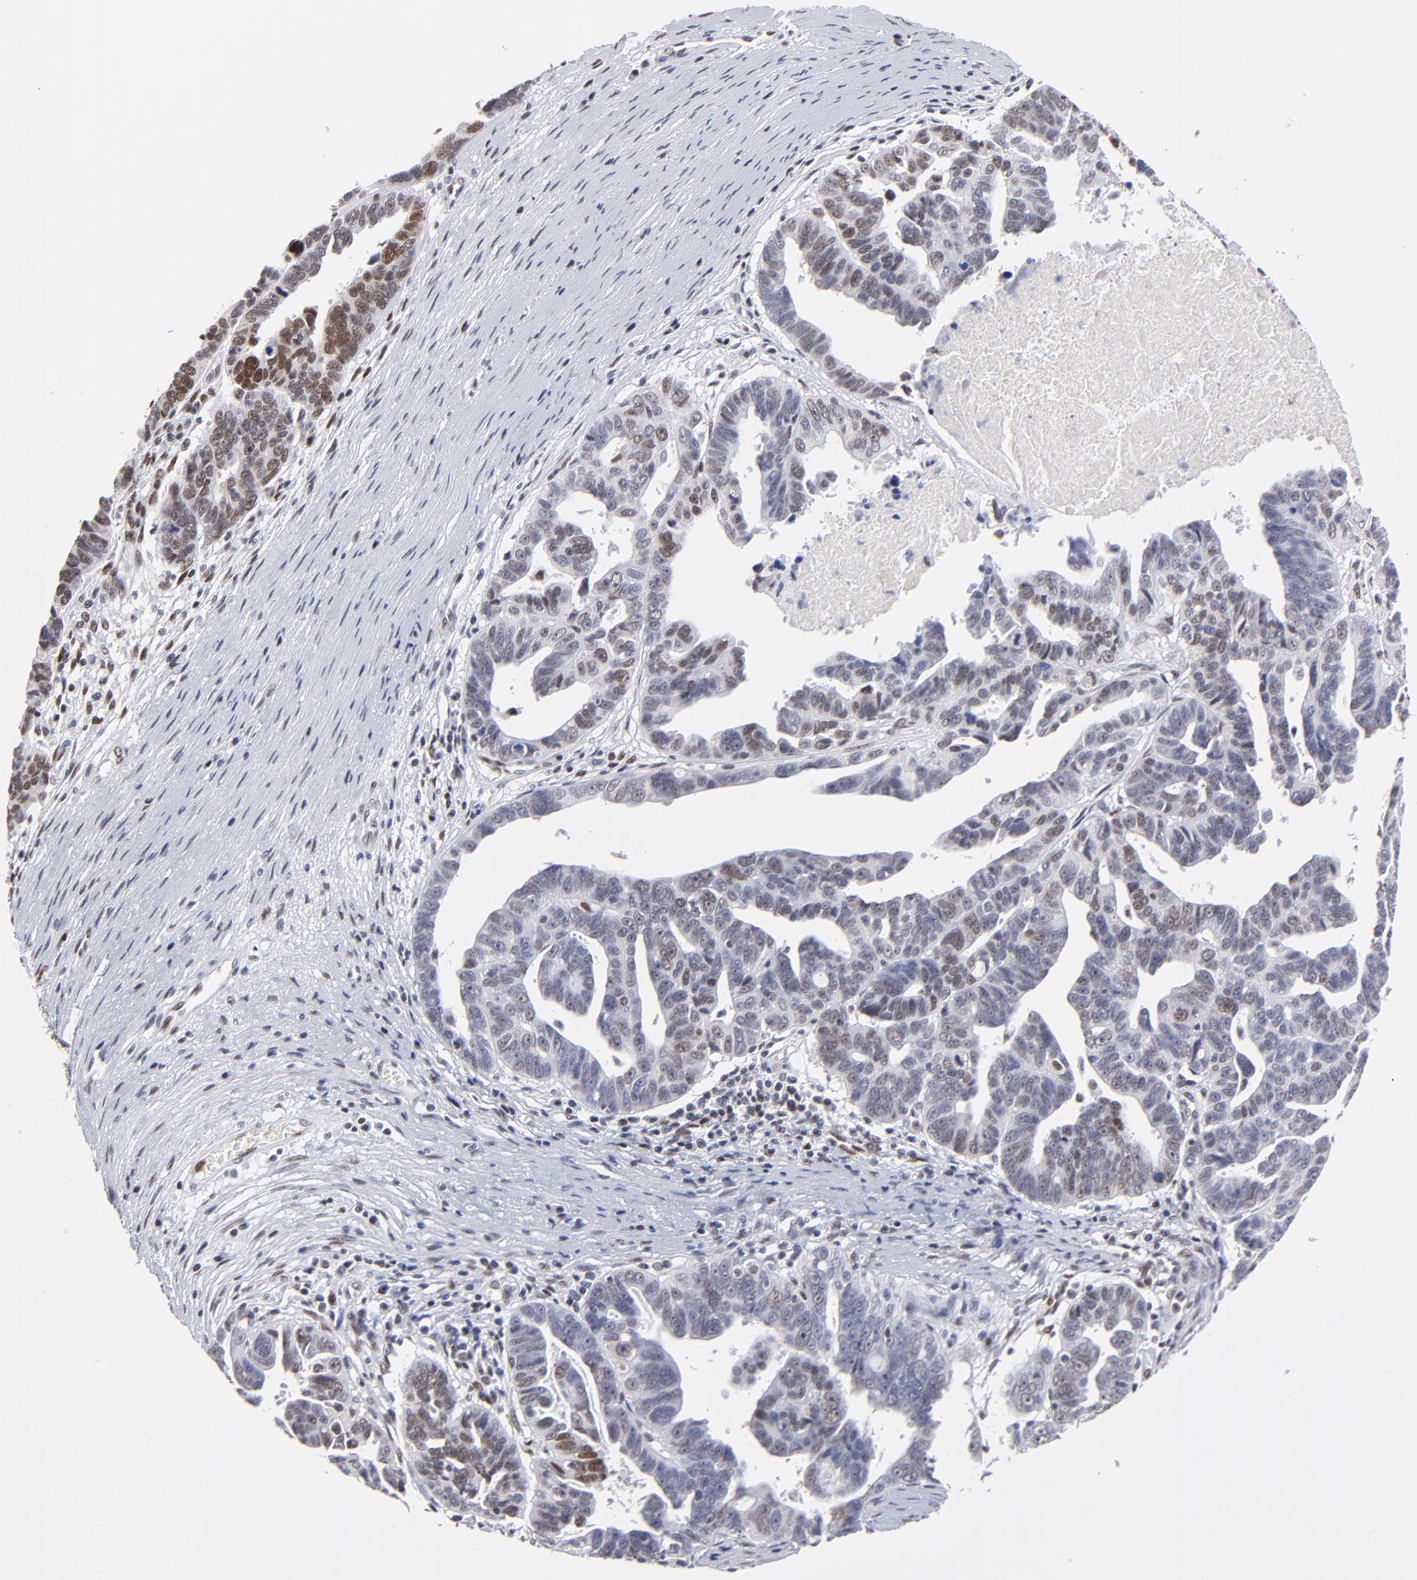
{"staining": {"intensity": "moderate", "quantity": "<25%", "location": "nuclear"}, "tissue": "ovarian cancer", "cell_type": "Tumor cells", "image_type": "cancer", "snomed": [{"axis": "morphology", "description": "Carcinoma, endometroid"}, {"axis": "morphology", "description": "Cystadenocarcinoma, serous, NOS"}, {"axis": "topography", "description": "Ovary"}], "caption": "Immunohistochemical staining of human endometroid carcinoma (ovarian) reveals low levels of moderate nuclear expression in approximately <25% of tumor cells. (Stains: DAB in brown, nuclei in blue, Microscopy: brightfield microscopy at high magnification).", "gene": "OGFOD1", "patient": {"sex": "female", "age": 45}}